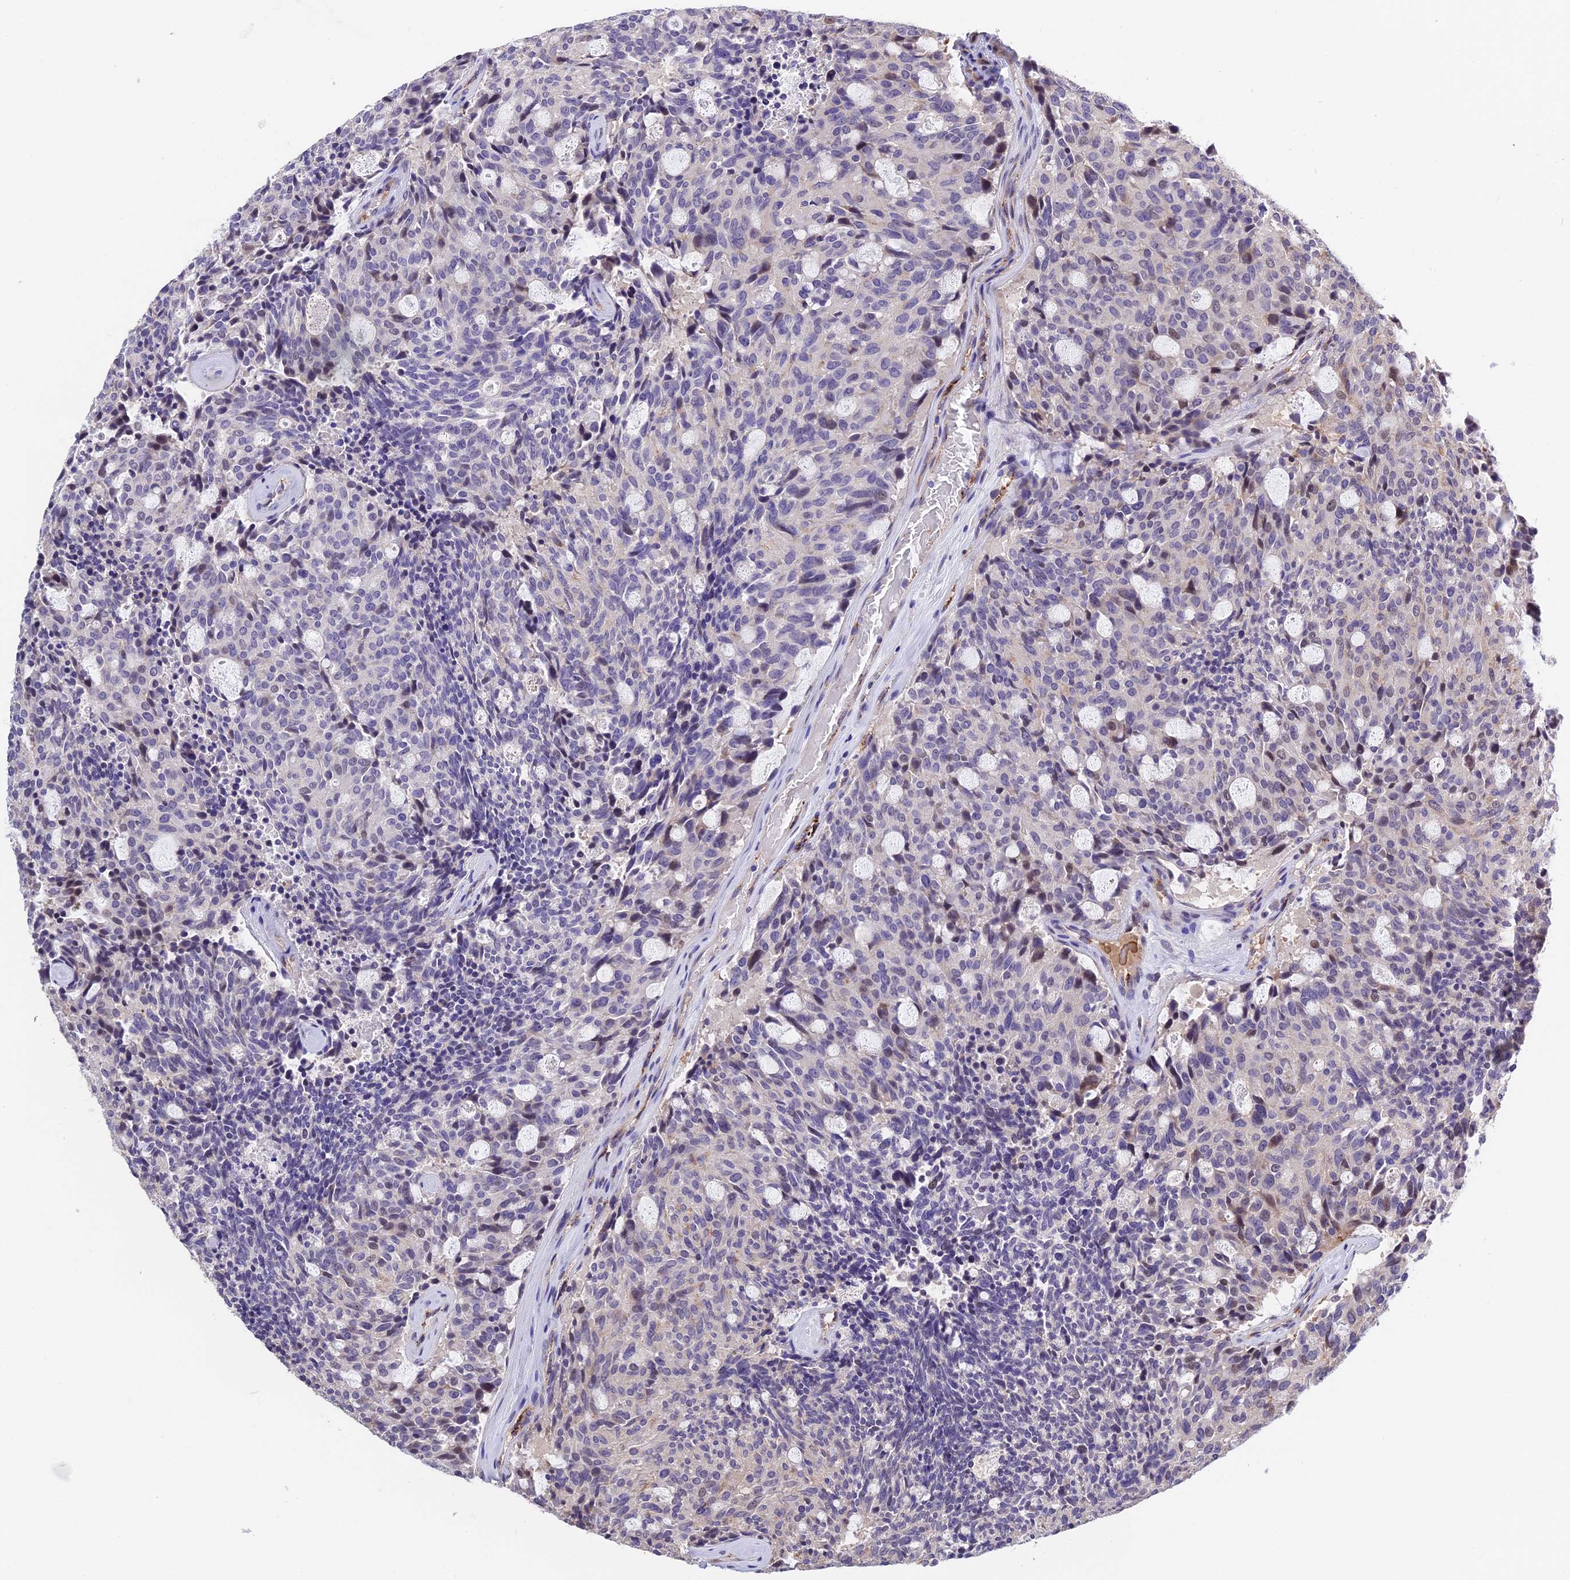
{"staining": {"intensity": "negative", "quantity": "none", "location": "none"}, "tissue": "carcinoid", "cell_type": "Tumor cells", "image_type": "cancer", "snomed": [{"axis": "morphology", "description": "Carcinoid, malignant, NOS"}, {"axis": "topography", "description": "Pancreas"}], "caption": "An immunohistochemistry (IHC) image of carcinoid is shown. There is no staining in tumor cells of carcinoid.", "gene": "MFSD2A", "patient": {"sex": "female", "age": 54}}